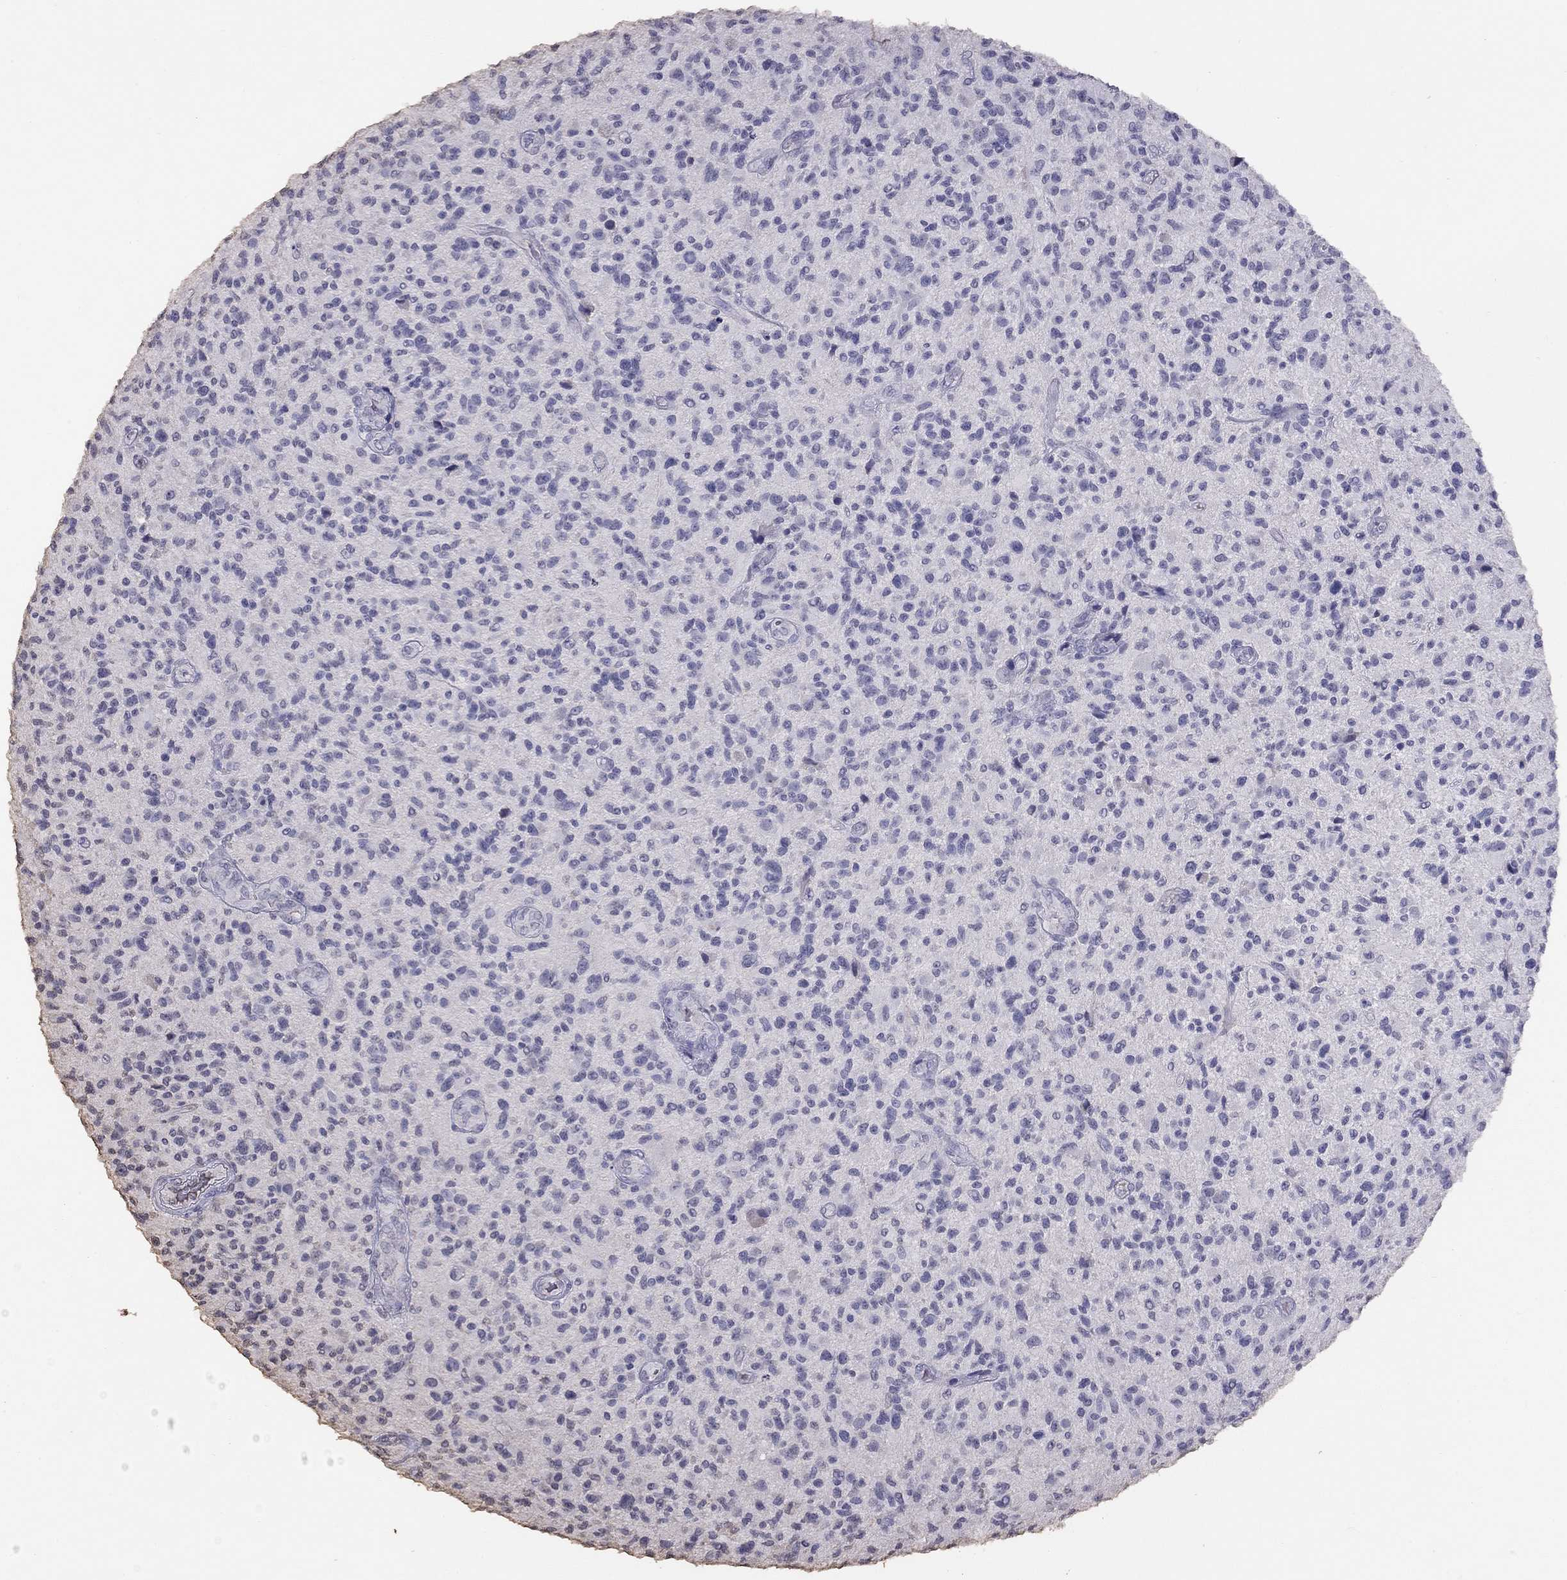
{"staining": {"intensity": "negative", "quantity": "none", "location": "none"}, "tissue": "glioma", "cell_type": "Tumor cells", "image_type": "cancer", "snomed": [{"axis": "morphology", "description": "Glioma, malignant, High grade"}, {"axis": "topography", "description": "Brain"}], "caption": "The image reveals no staining of tumor cells in glioma. (Brightfield microscopy of DAB (3,3'-diaminobenzidine) immunohistochemistry (IHC) at high magnification).", "gene": "SUN3", "patient": {"sex": "male", "age": 47}}